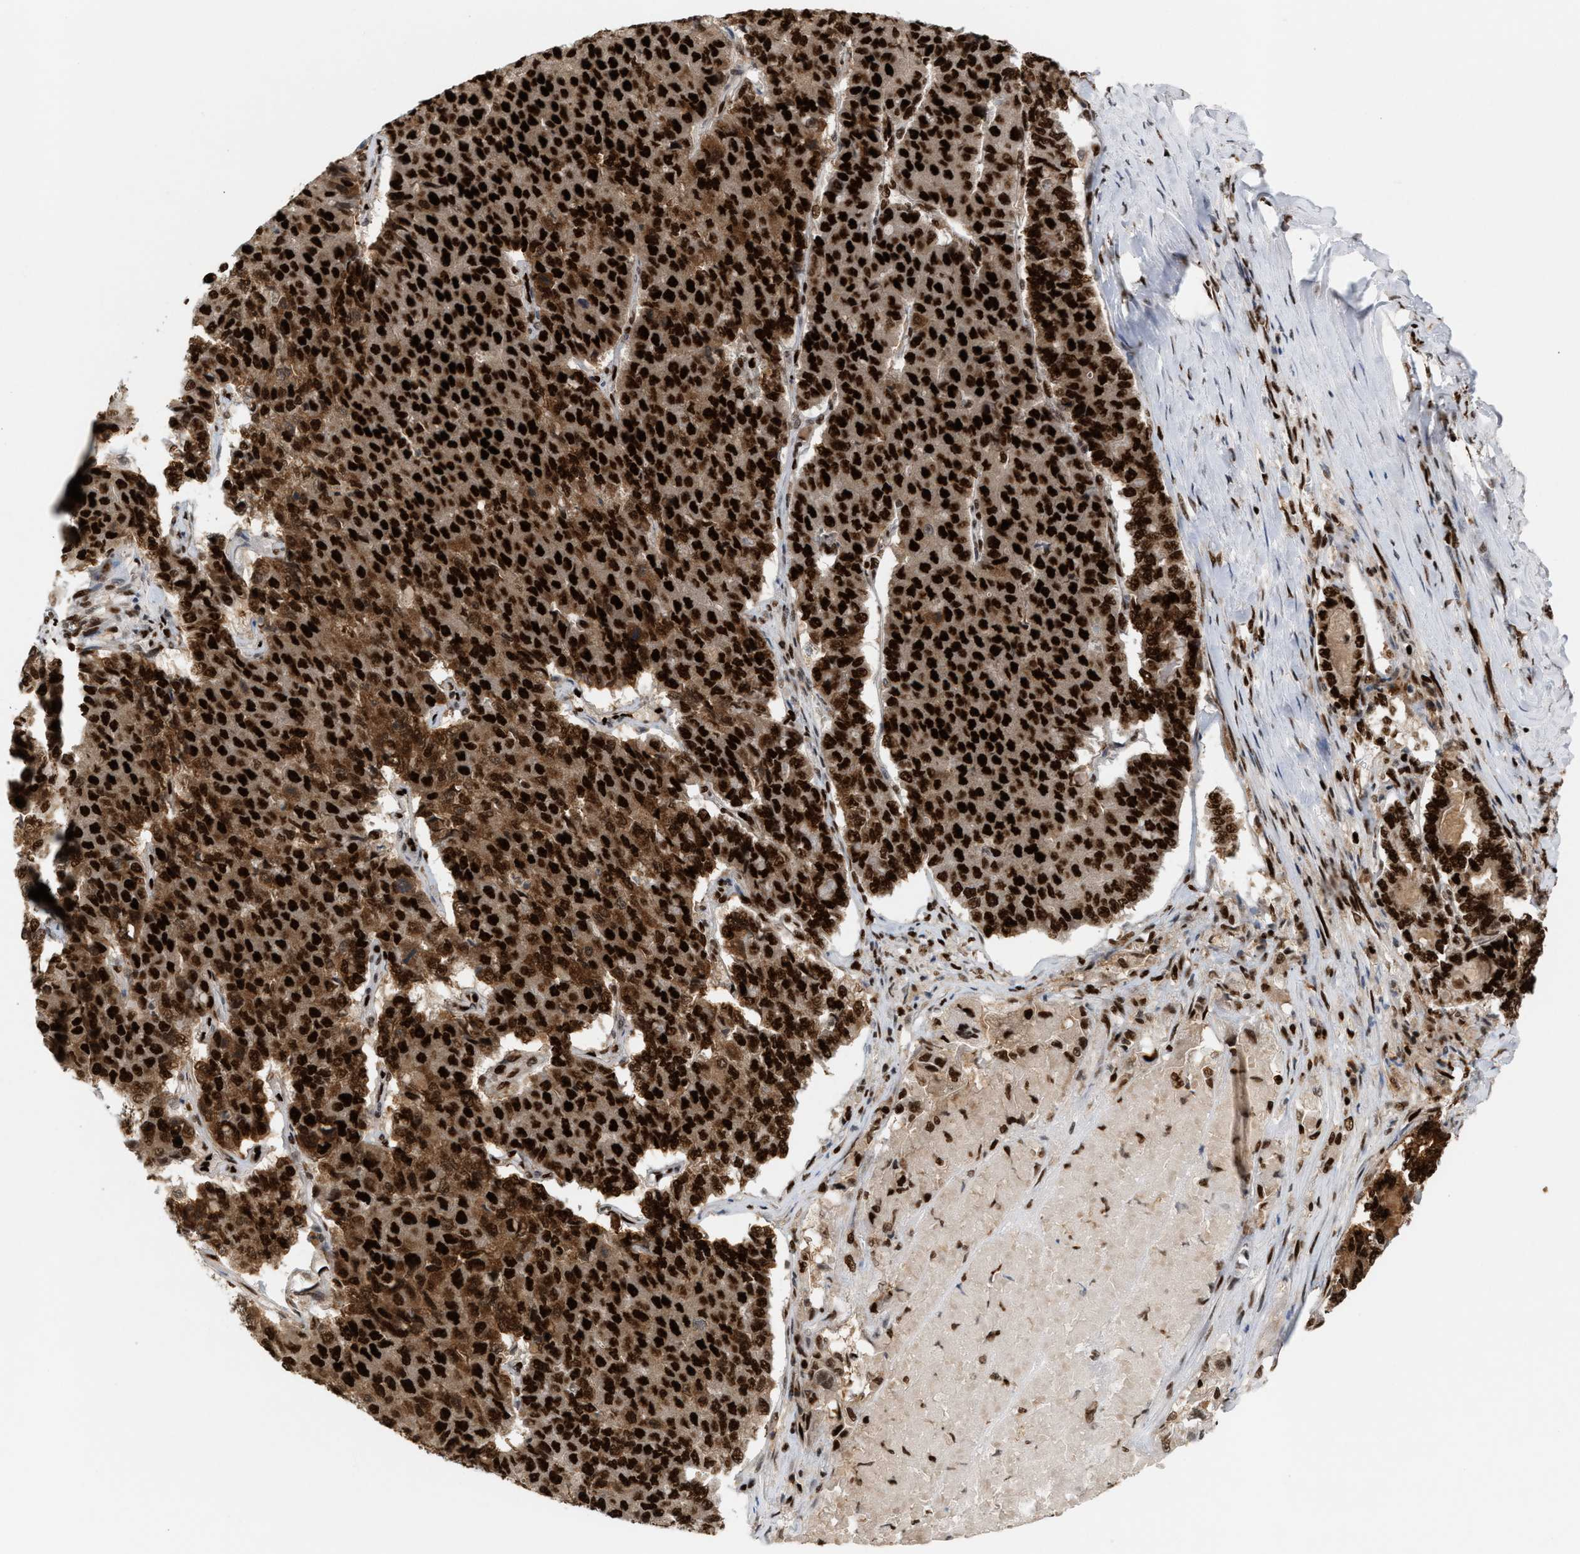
{"staining": {"intensity": "strong", "quantity": ">75%", "location": "cytoplasmic/membranous,nuclear"}, "tissue": "pancreatic cancer", "cell_type": "Tumor cells", "image_type": "cancer", "snomed": [{"axis": "morphology", "description": "Adenocarcinoma, NOS"}, {"axis": "topography", "description": "Pancreas"}], "caption": "Tumor cells demonstrate strong cytoplasmic/membranous and nuclear staining in about >75% of cells in pancreatic cancer (adenocarcinoma). (DAB IHC, brown staining for protein, blue staining for nuclei).", "gene": "RNASEK-C17orf49", "patient": {"sex": "male", "age": 50}}